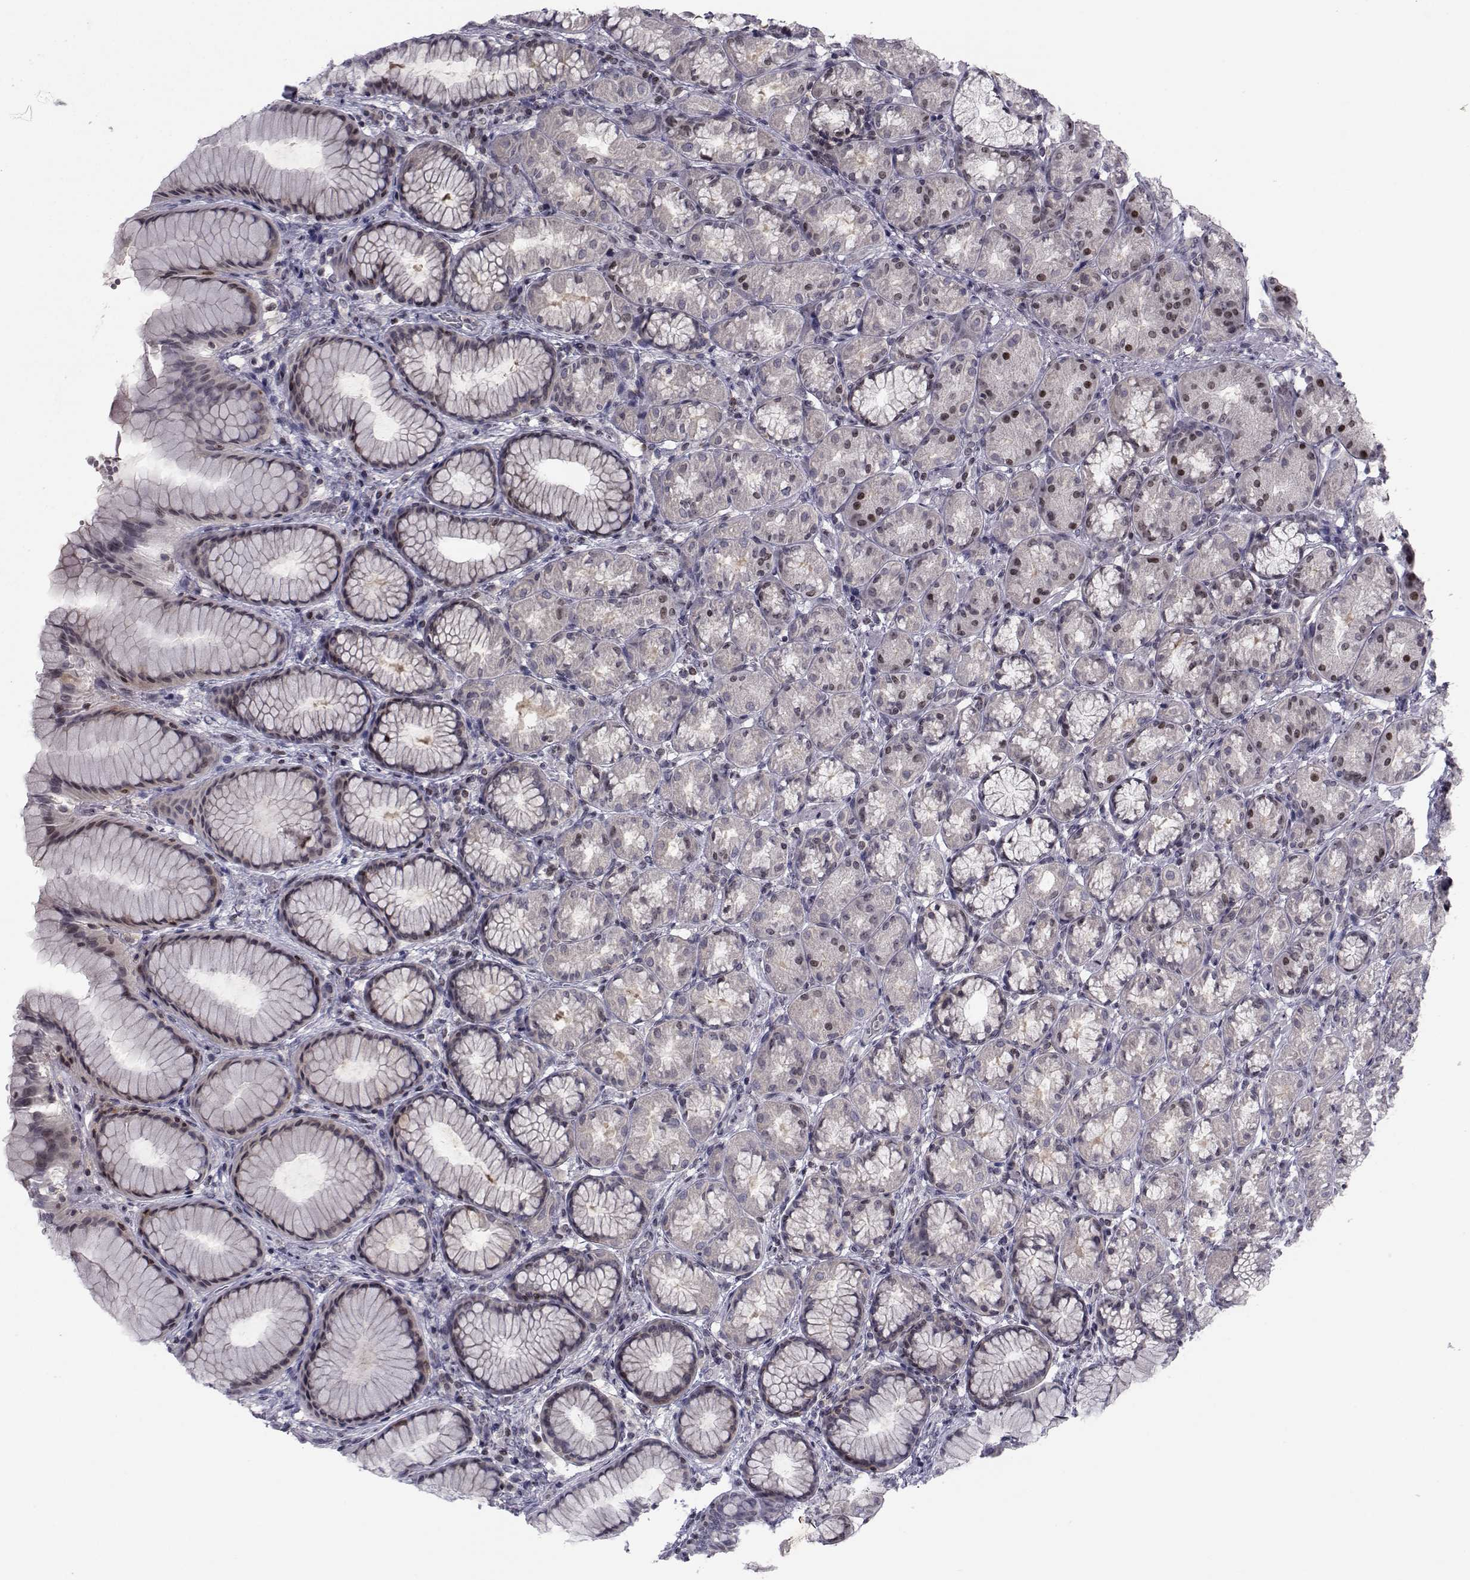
{"staining": {"intensity": "moderate", "quantity": "<25%", "location": "nuclear"}, "tissue": "stomach", "cell_type": "Glandular cells", "image_type": "normal", "snomed": [{"axis": "morphology", "description": "Normal tissue, NOS"}, {"axis": "morphology", "description": "Adenocarcinoma, NOS"}, {"axis": "topography", "description": "Stomach"}], "caption": "IHC staining of unremarkable stomach, which demonstrates low levels of moderate nuclear staining in about <25% of glandular cells indicating moderate nuclear protein expression. The staining was performed using DAB (3,3'-diaminobenzidine) (brown) for protein detection and nuclei were counterstained in hematoxylin (blue).", "gene": "PCP4L1", "patient": {"sex": "female", "age": 79}}